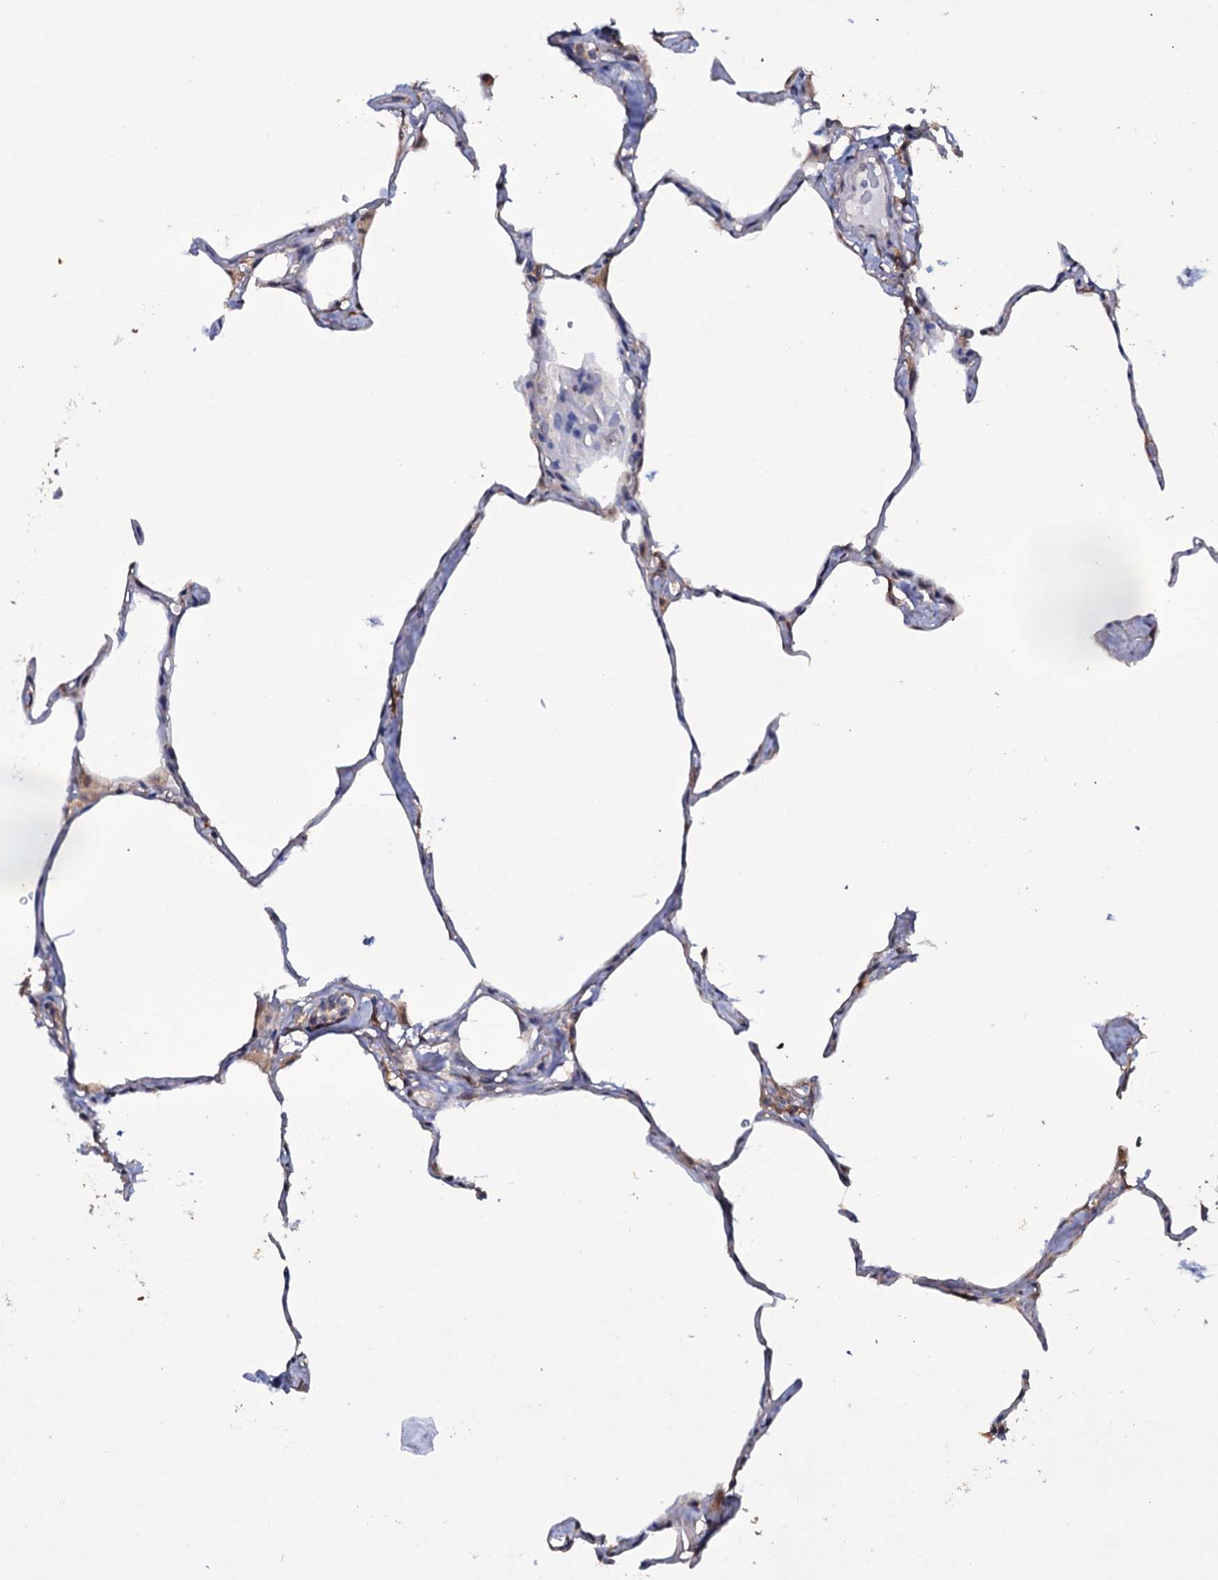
{"staining": {"intensity": "weak", "quantity": "25%-75%", "location": "cytoplasmic/membranous"}, "tissue": "lung", "cell_type": "Alveolar cells", "image_type": "normal", "snomed": [{"axis": "morphology", "description": "Normal tissue, NOS"}, {"axis": "topography", "description": "Lung"}], "caption": "A micrograph of human lung stained for a protein exhibits weak cytoplasmic/membranous brown staining in alveolar cells.", "gene": "CRYL1", "patient": {"sex": "male", "age": 65}}